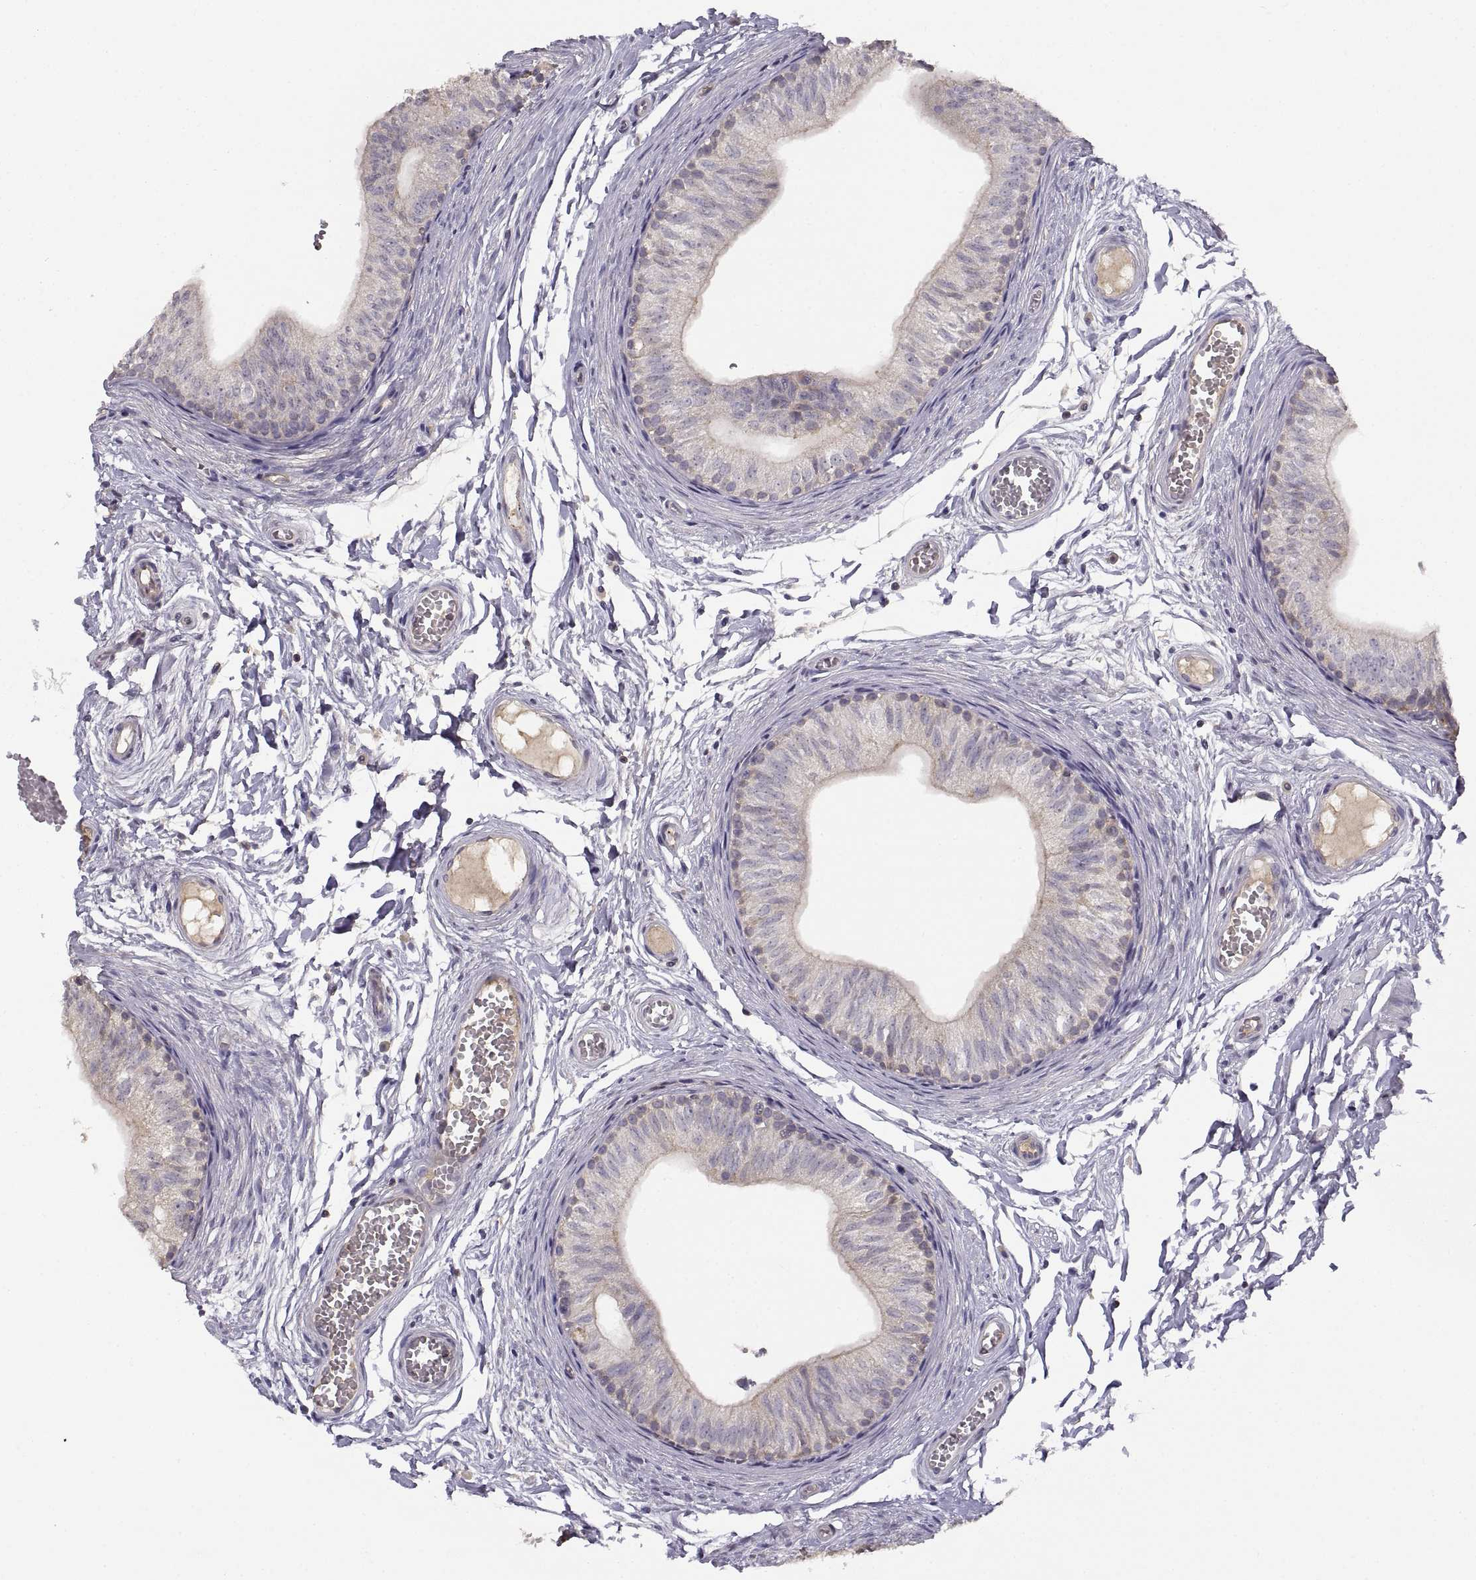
{"staining": {"intensity": "negative", "quantity": "none", "location": "none"}, "tissue": "epididymis", "cell_type": "Glandular cells", "image_type": "normal", "snomed": [{"axis": "morphology", "description": "Normal tissue, NOS"}, {"axis": "topography", "description": "Epididymis"}], "caption": "DAB immunohistochemical staining of benign human epididymis demonstrates no significant positivity in glandular cells.", "gene": "NMNAT2", "patient": {"sex": "male", "age": 22}}